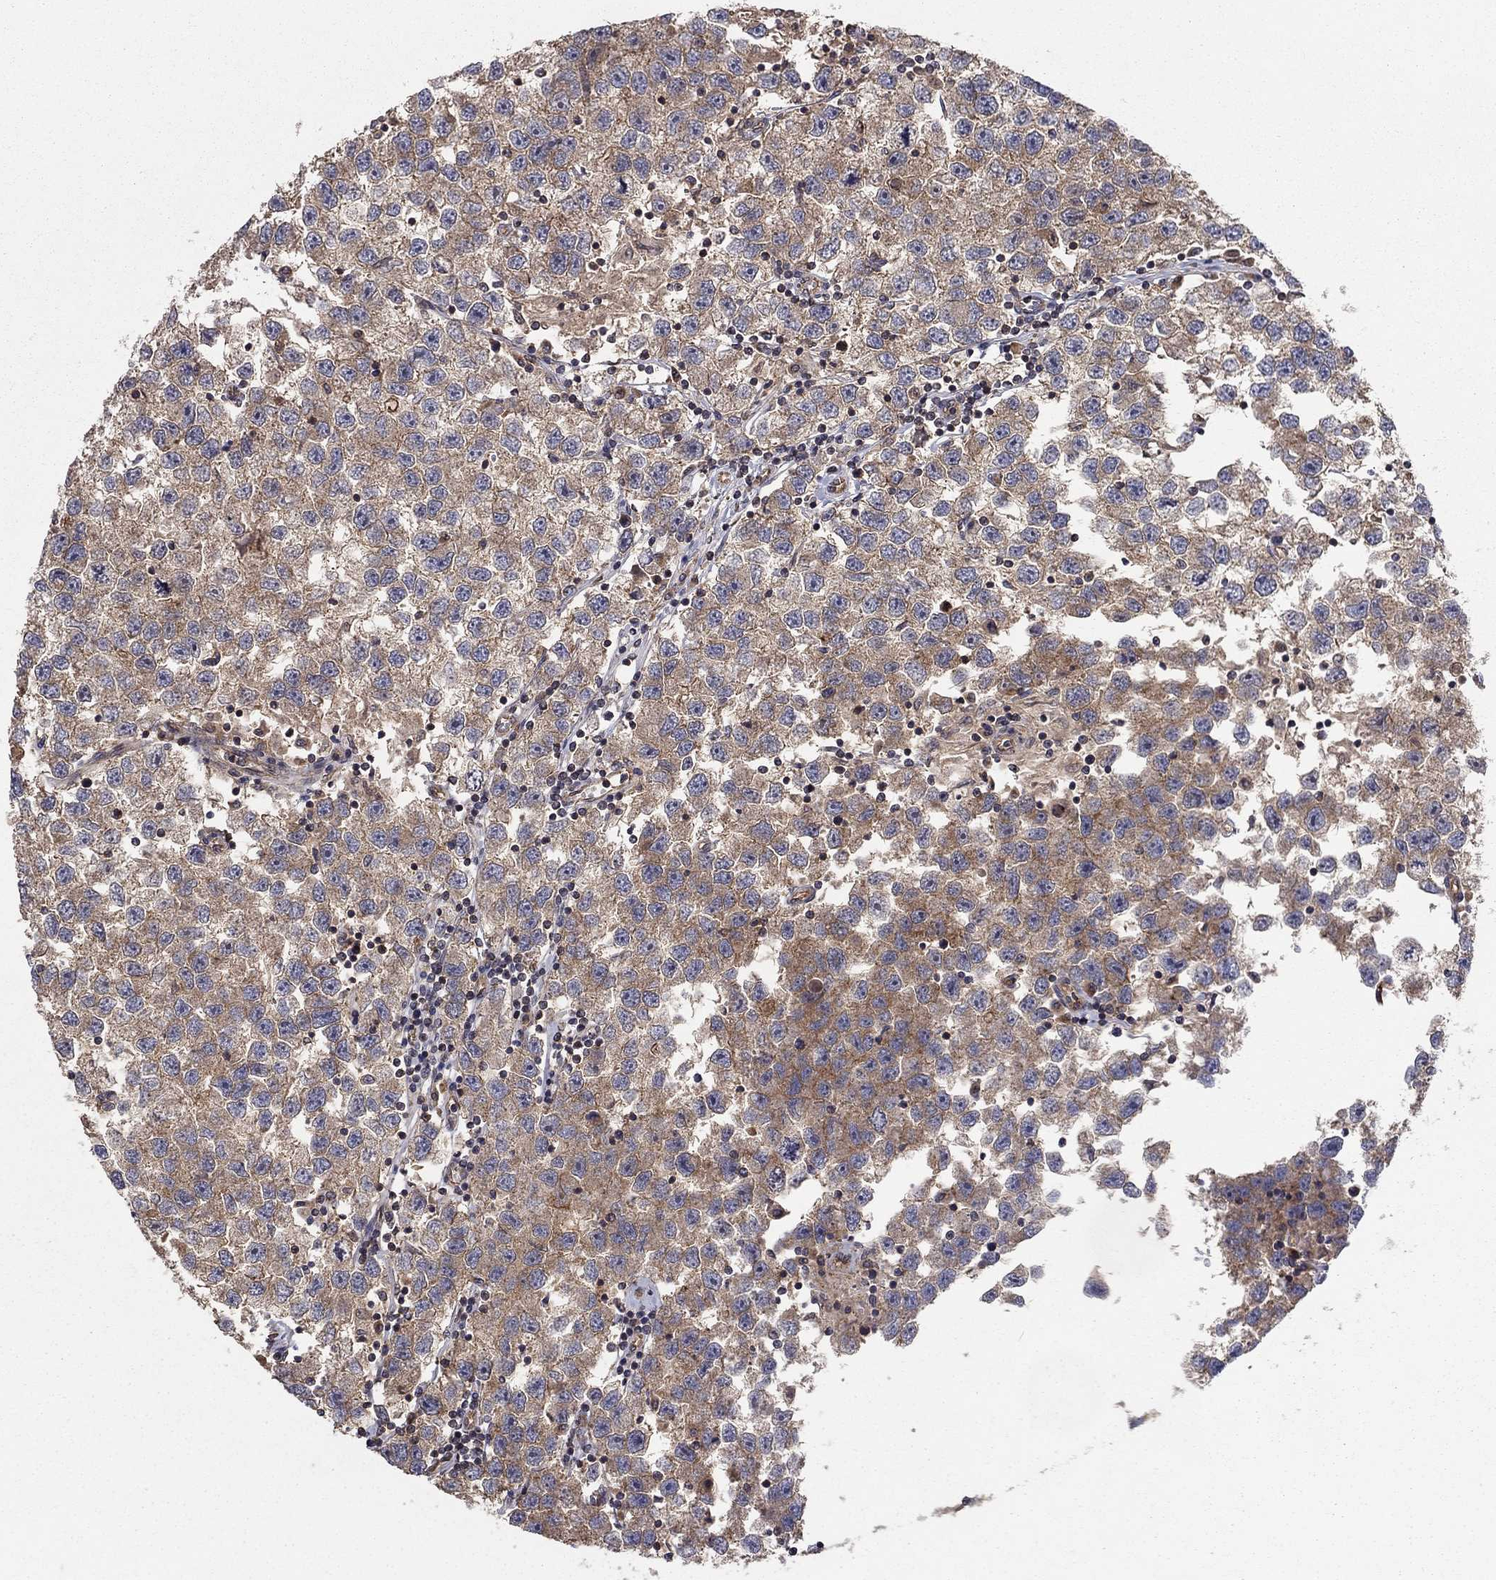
{"staining": {"intensity": "moderate", "quantity": "<25%", "location": "cytoplasmic/membranous"}, "tissue": "testis cancer", "cell_type": "Tumor cells", "image_type": "cancer", "snomed": [{"axis": "morphology", "description": "Seminoma, NOS"}, {"axis": "topography", "description": "Testis"}], "caption": "The image exhibits immunohistochemical staining of testis seminoma. There is moderate cytoplasmic/membranous staining is identified in approximately <25% of tumor cells.", "gene": "BMERB1", "patient": {"sex": "male", "age": 26}}